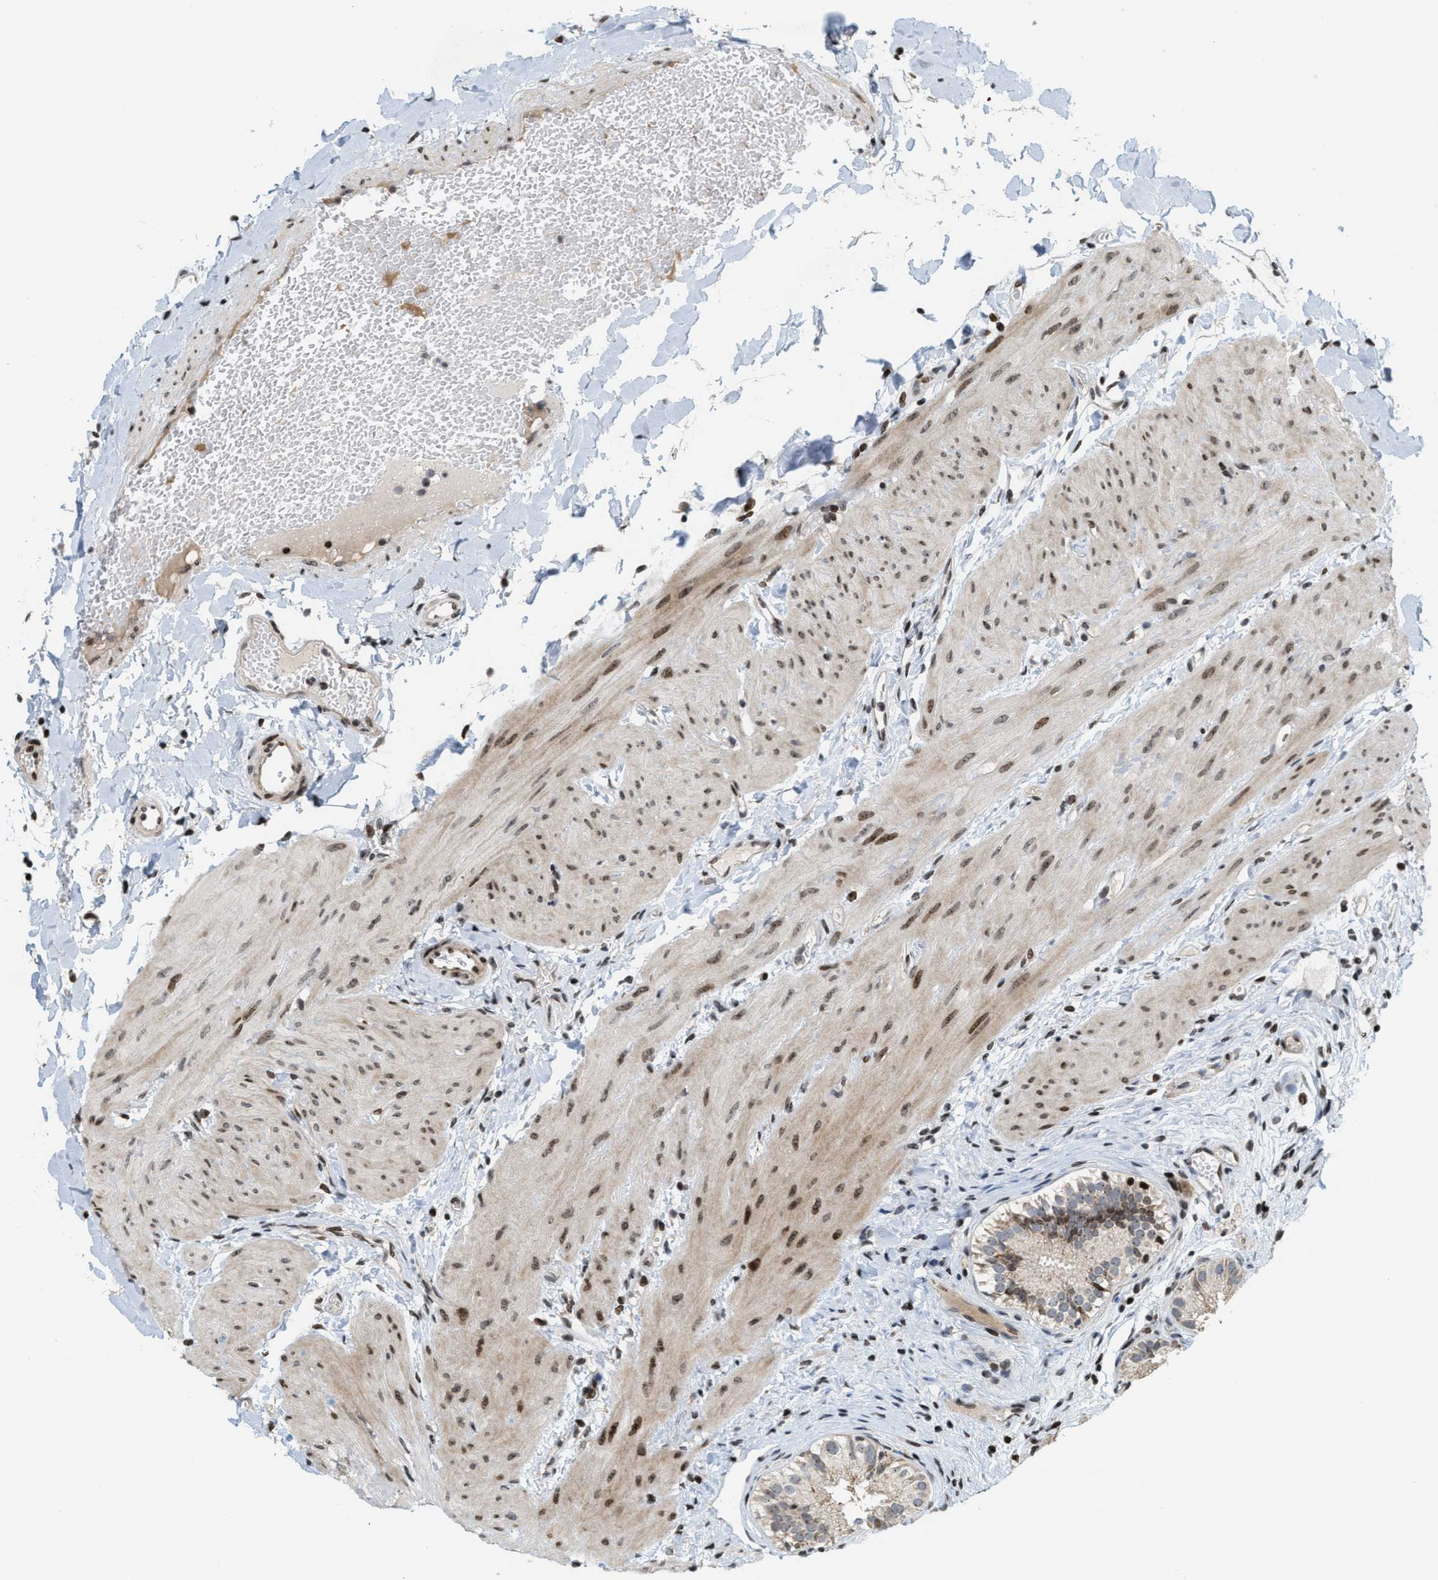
{"staining": {"intensity": "moderate", "quantity": ">75%", "location": "cytoplasmic/membranous,nuclear"}, "tissue": "gallbladder", "cell_type": "Glandular cells", "image_type": "normal", "snomed": [{"axis": "morphology", "description": "Normal tissue, NOS"}, {"axis": "topography", "description": "Gallbladder"}], "caption": "A brown stain highlights moderate cytoplasmic/membranous,nuclear expression of a protein in glandular cells of unremarkable human gallbladder. (DAB IHC, brown staining for protein, blue staining for nuclei).", "gene": "PDZD2", "patient": {"sex": "female", "age": 26}}